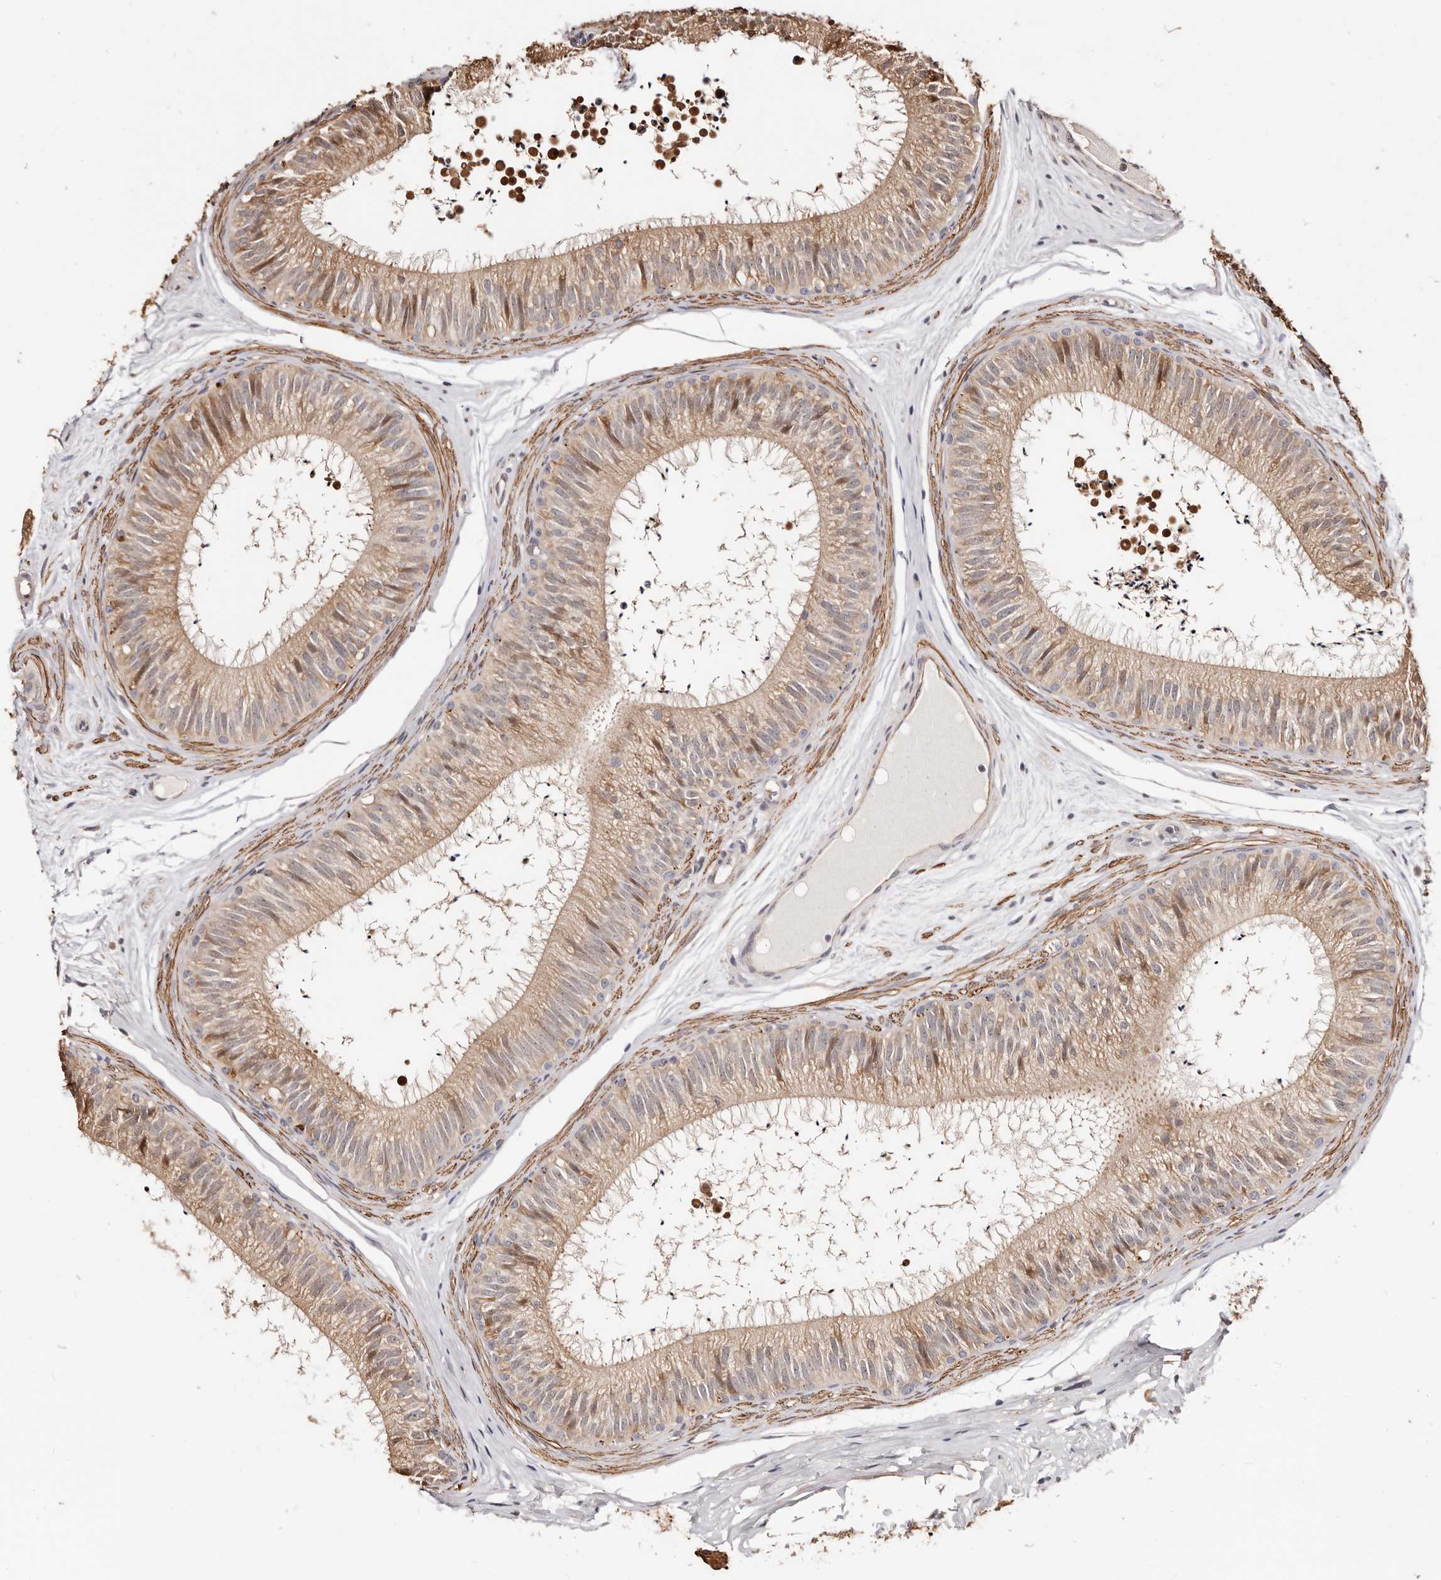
{"staining": {"intensity": "moderate", "quantity": ">75%", "location": "cytoplasmic/membranous,nuclear"}, "tissue": "epididymis", "cell_type": "Glandular cells", "image_type": "normal", "snomed": [{"axis": "morphology", "description": "Normal tissue, NOS"}, {"axis": "topography", "description": "Epididymis"}], "caption": "Immunohistochemistry image of normal epididymis stained for a protein (brown), which displays medium levels of moderate cytoplasmic/membranous,nuclear expression in about >75% of glandular cells.", "gene": "TRIP13", "patient": {"sex": "male", "age": 29}}